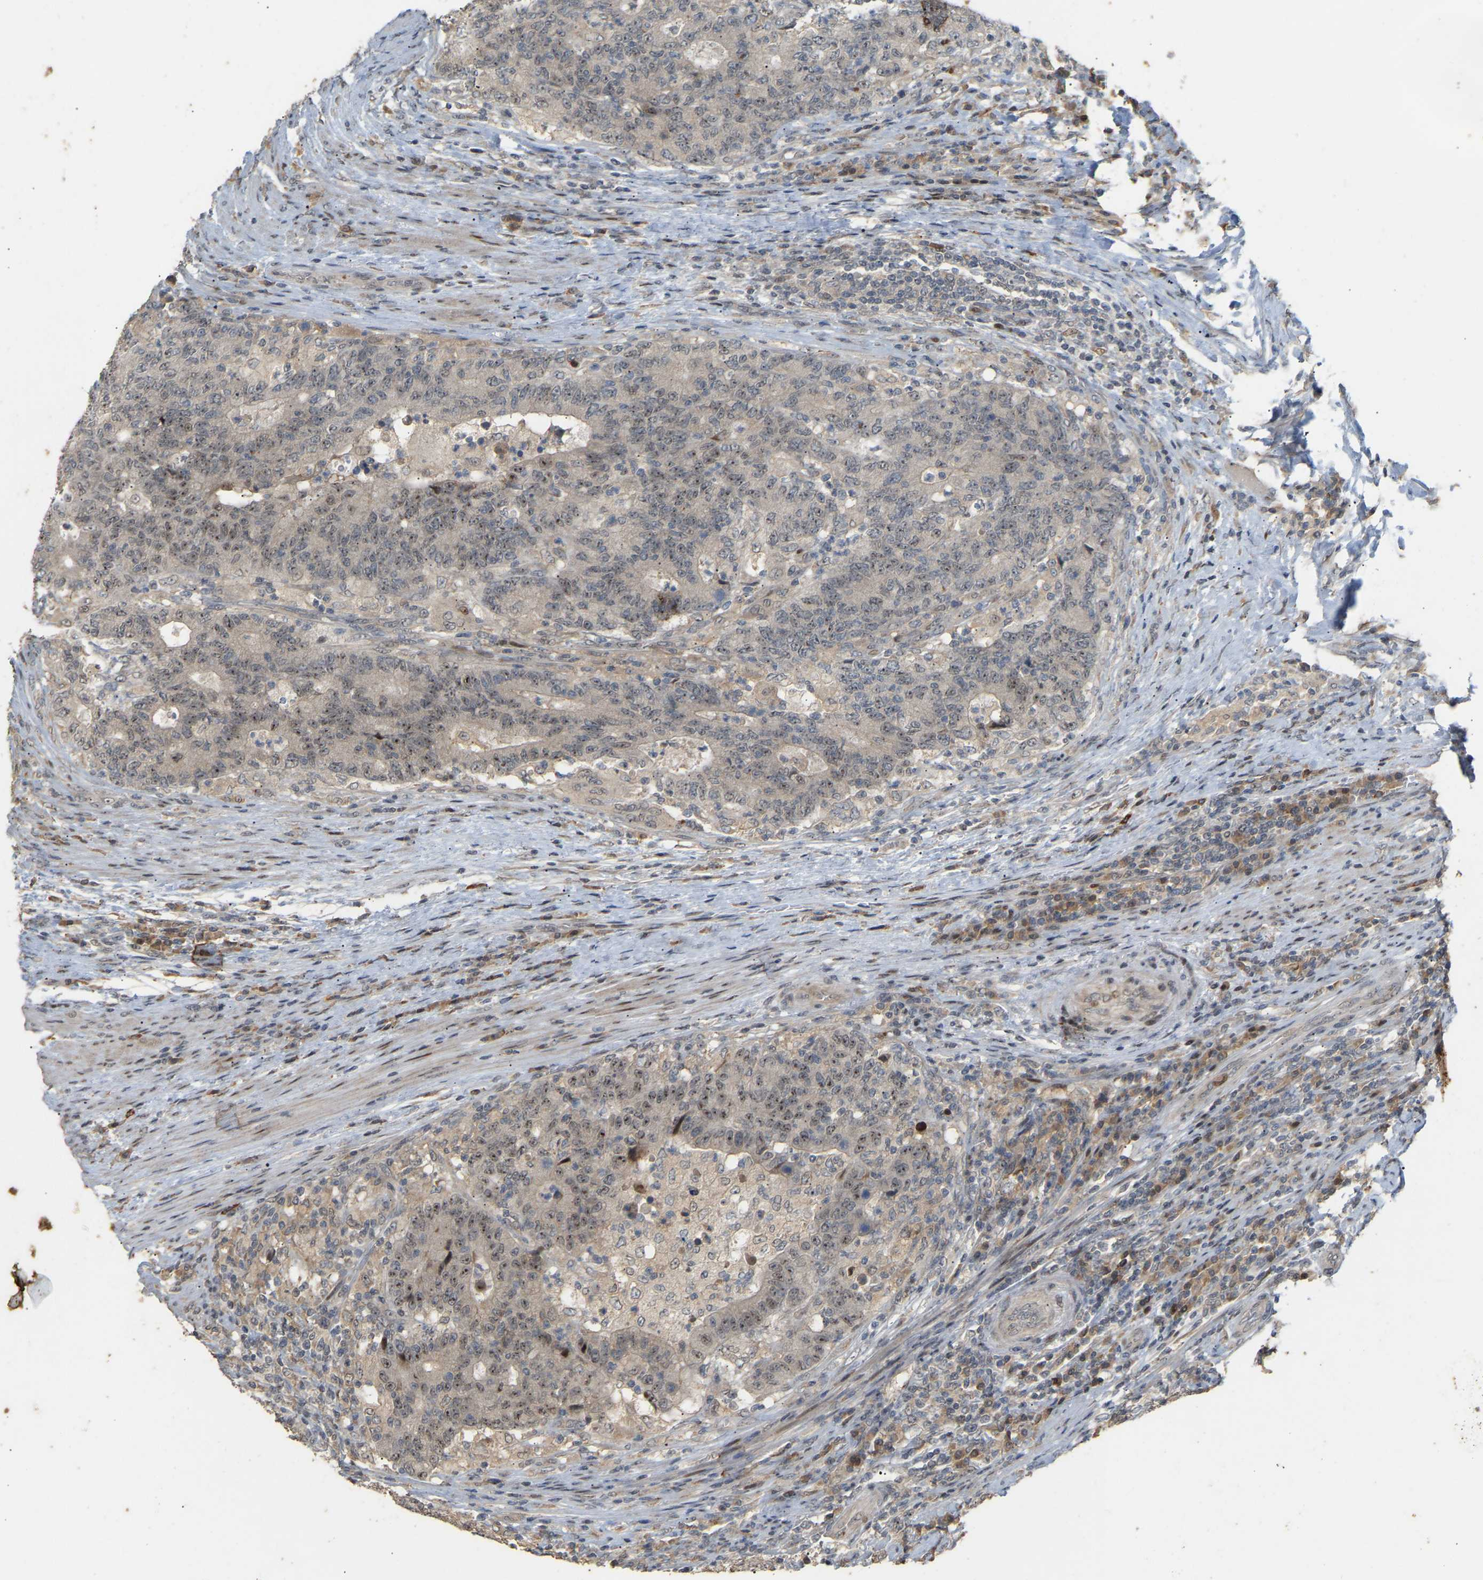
{"staining": {"intensity": "weak", "quantity": "25%-75%", "location": "cytoplasmic/membranous,nuclear"}, "tissue": "colorectal cancer", "cell_type": "Tumor cells", "image_type": "cancer", "snomed": [{"axis": "morphology", "description": "Normal tissue, NOS"}, {"axis": "morphology", "description": "Adenocarcinoma, NOS"}, {"axis": "topography", "description": "Colon"}], "caption": "Weak cytoplasmic/membranous and nuclear protein expression is identified in about 25%-75% of tumor cells in colorectal cancer. The staining was performed using DAB to visualize the protein expression in brown, while the nuclei were stained in blue with hematoxylin (Magnification: 20x).", "gene": "PTPN4", "patient": {"sex": "female", "age": 75}}